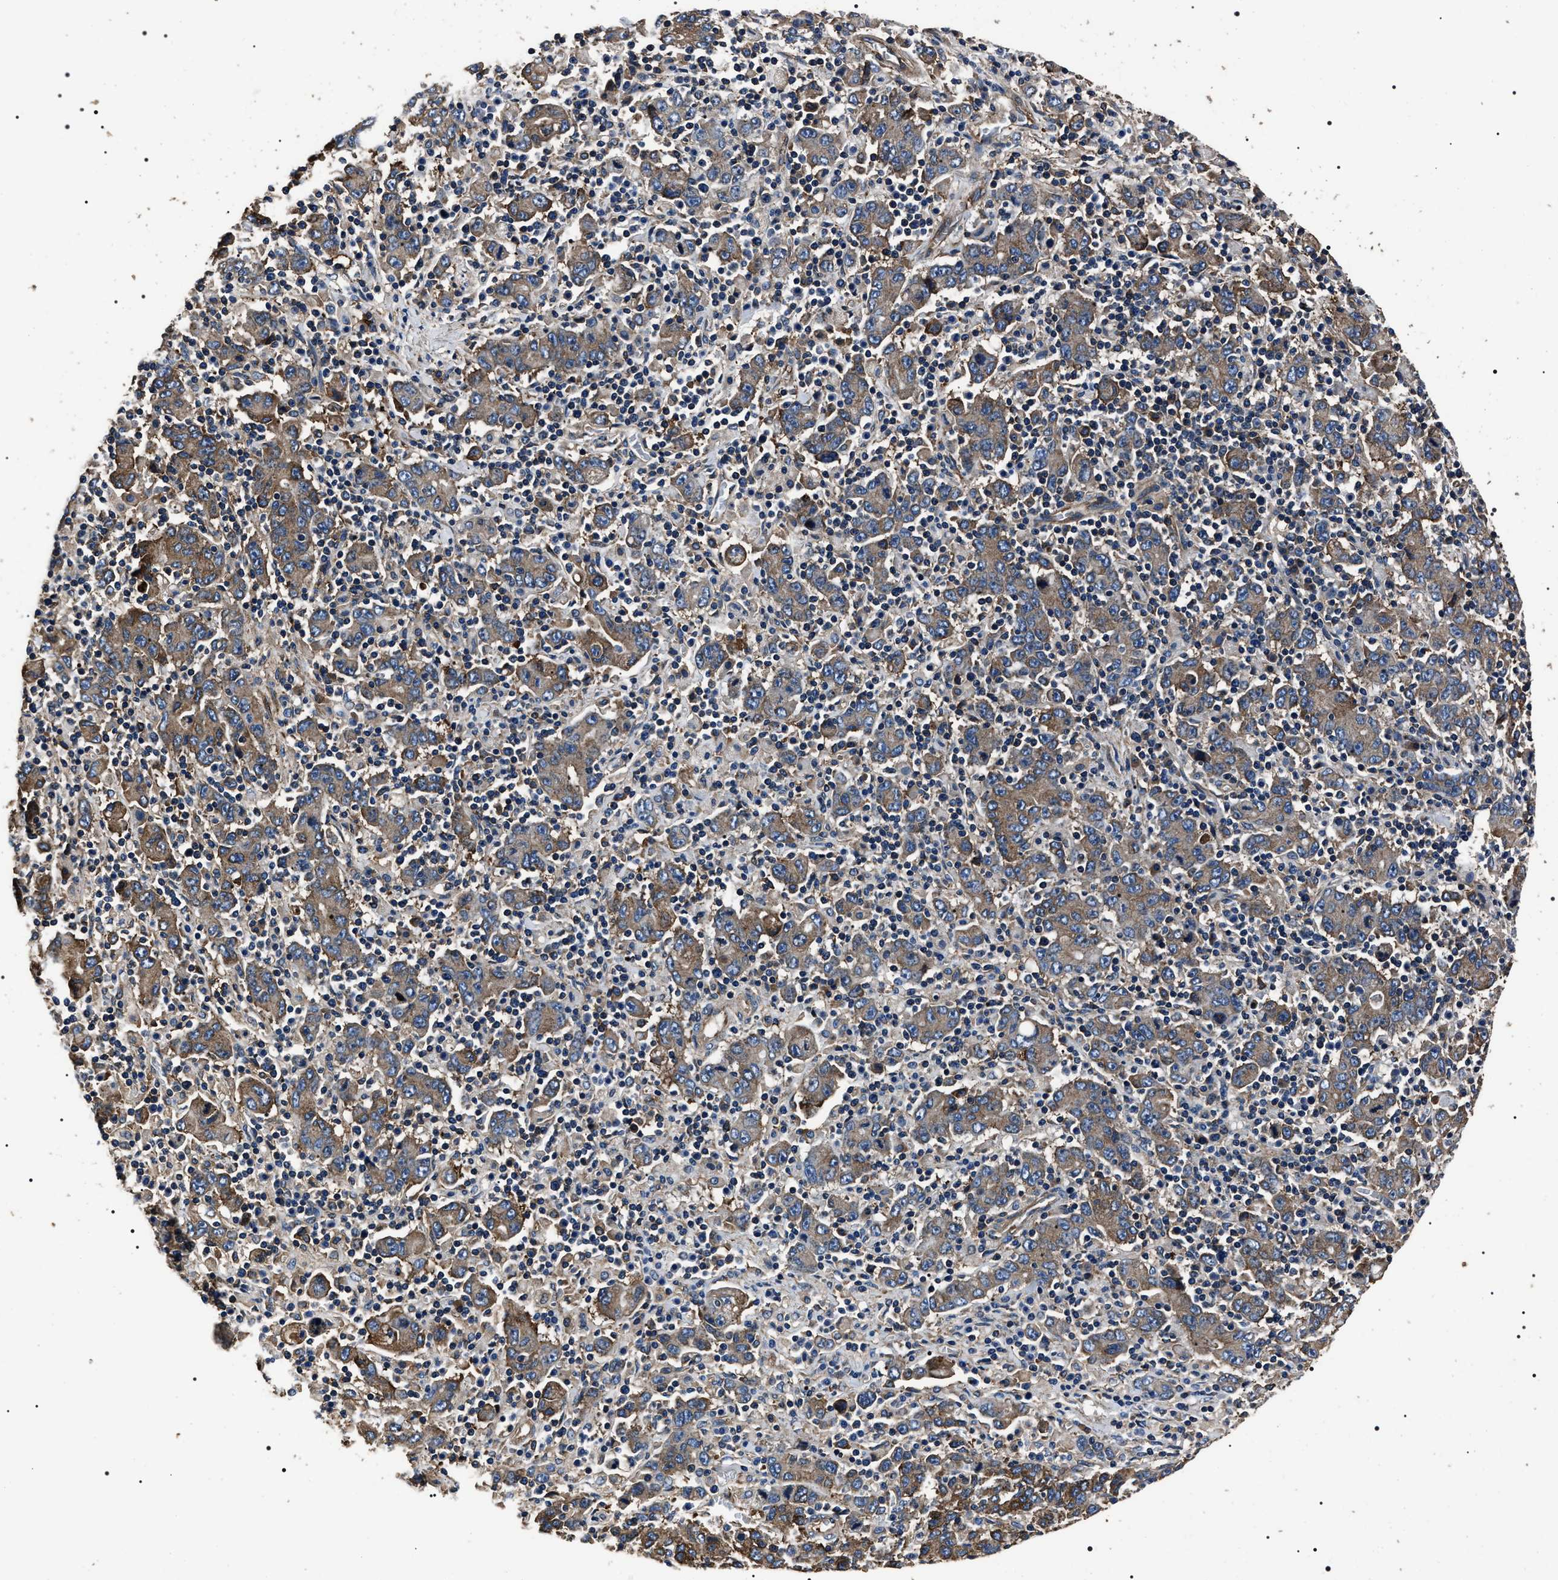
{"staining": {"intensity": "strong", "quantity": "25%-75%", "location": "cytoplasmic/membranous"}, "tissue": "stomach cancer", "cell_type": "Tumor cells", "image_type": "cancer", "snomed": [{"axis": "morphology", "description": "Adenocarcinoma, NOS"}, {"axis": "topography", "description": "Stomach, upper"}], "caption": "Tumor cells exhibit high levels of strong cytoplasmic/membranous expression in approximately 25%-75% of cells in adenocarcinoma (stomach).", "gene": "HSCB", "patient": {"sex": "male", "age": 69}}